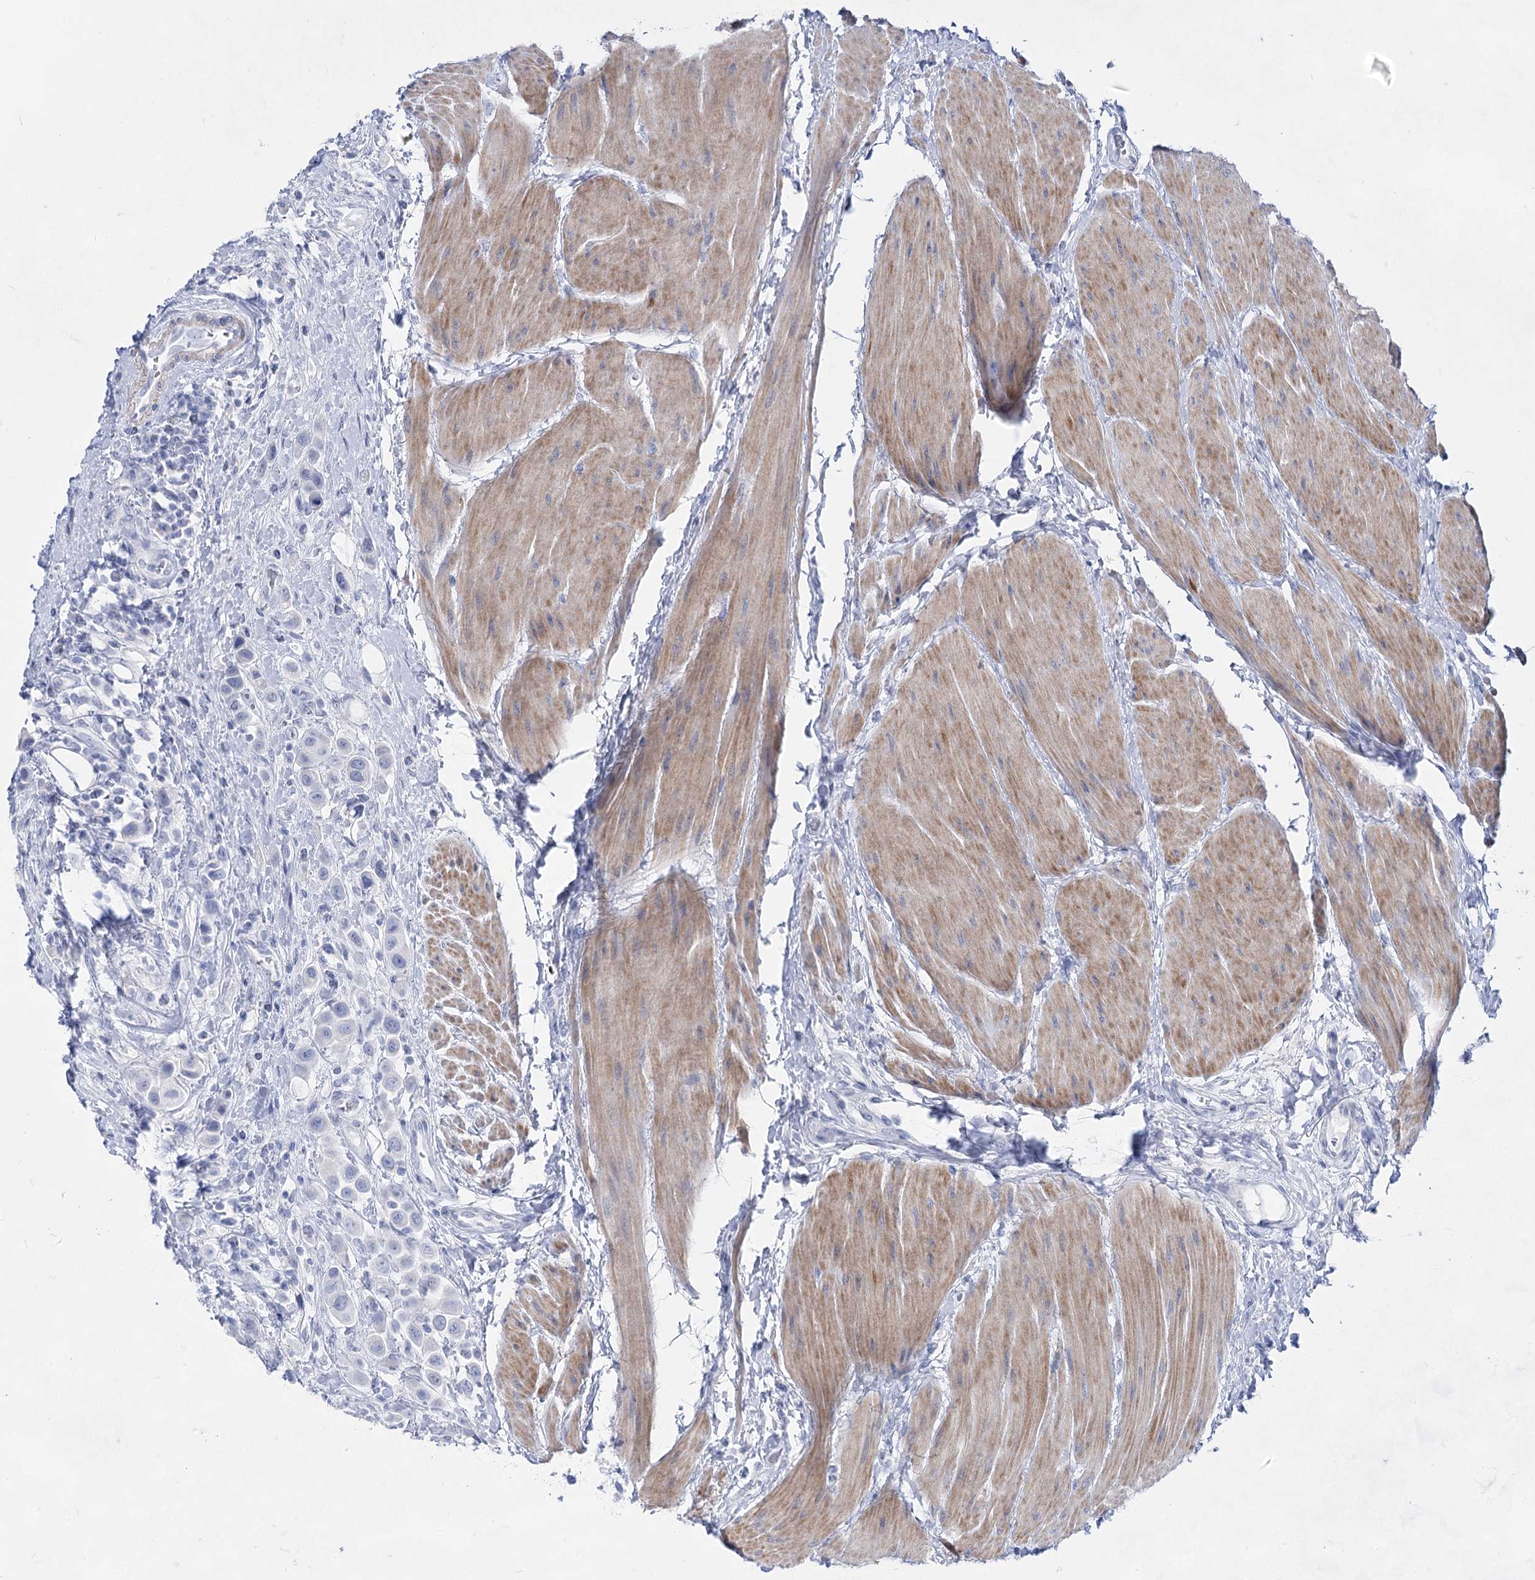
{"staining": {"intensity": "negative", "quantity": "none", "location": "none"}, "tissue": "urothelial cancer", "cell_type": "Tumor cells", "image_type": "cancer", "snomed": [{"axis": "morphology", "description": "Urothelial carcinoma, High grade"}, {"axis": "topography", "description": "Urinary bladder"}], "caption": "DAB (3,3'-diaminobenzidine) immunohistochemical staining of human high-grade urothelial carcinoma reveals no significant staining in tumor cells. (DAB immunohistochemistry (IHC), high magnification).", "gene": "ACRV1", "patient": {"sex": "male", "age": 50}}